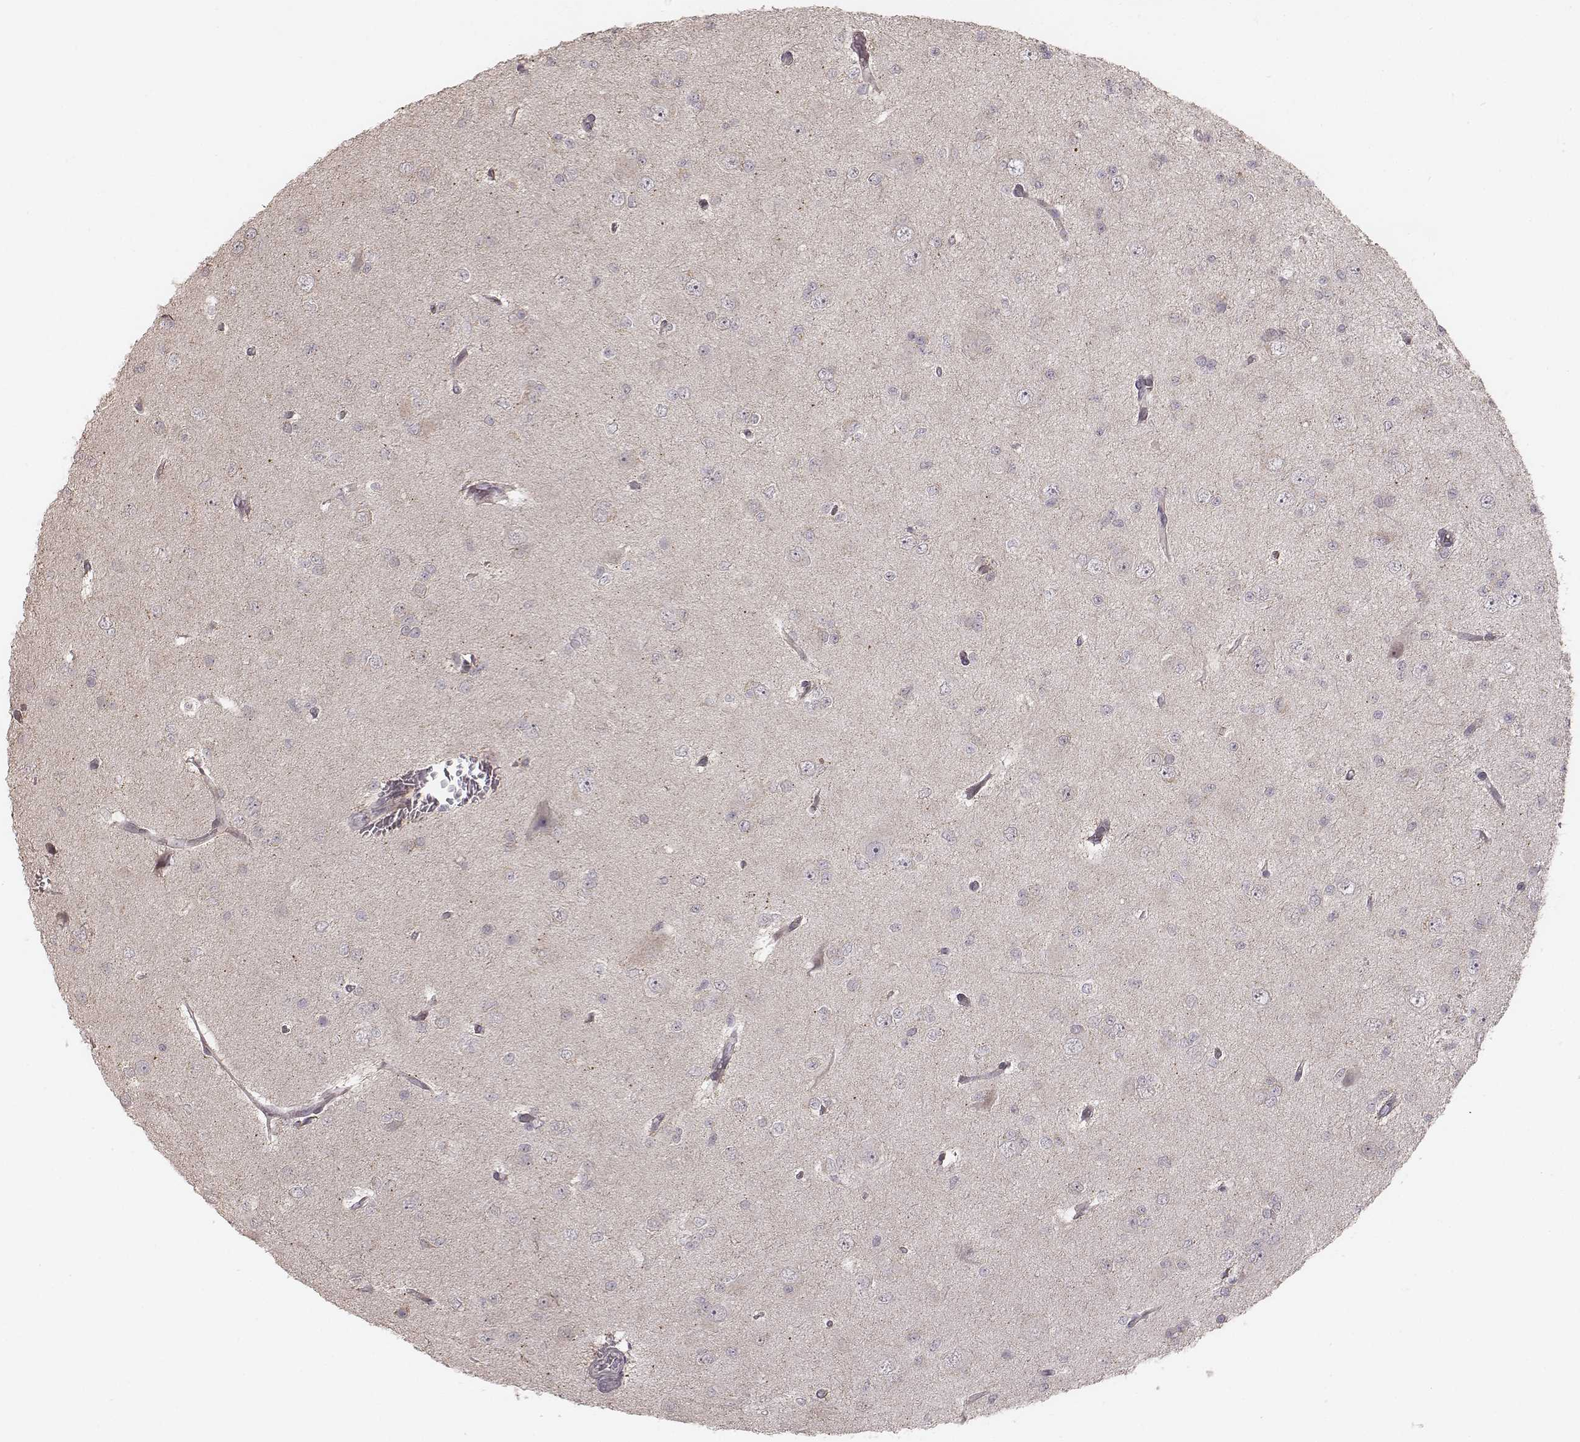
{"staining": {"intensity": "negative", "quantity": "none", "location": "none"}, "tissue": "glioma", "cell_type": "Tumor cells", "image_type": "cancer", "snomed": [{"axis": "morphology", "description": "Glioma, malignant, Low grade"}, {"axis": "topography", "description": "Brain"}], "caption": "High power microscopy image of an immunohistochemistry (IHC) image of malignant low-grade glioma, revealing no significant expression in tumor cells.", "gene": "TDRD5", "patient": {"sex": "male", "age": 27}}